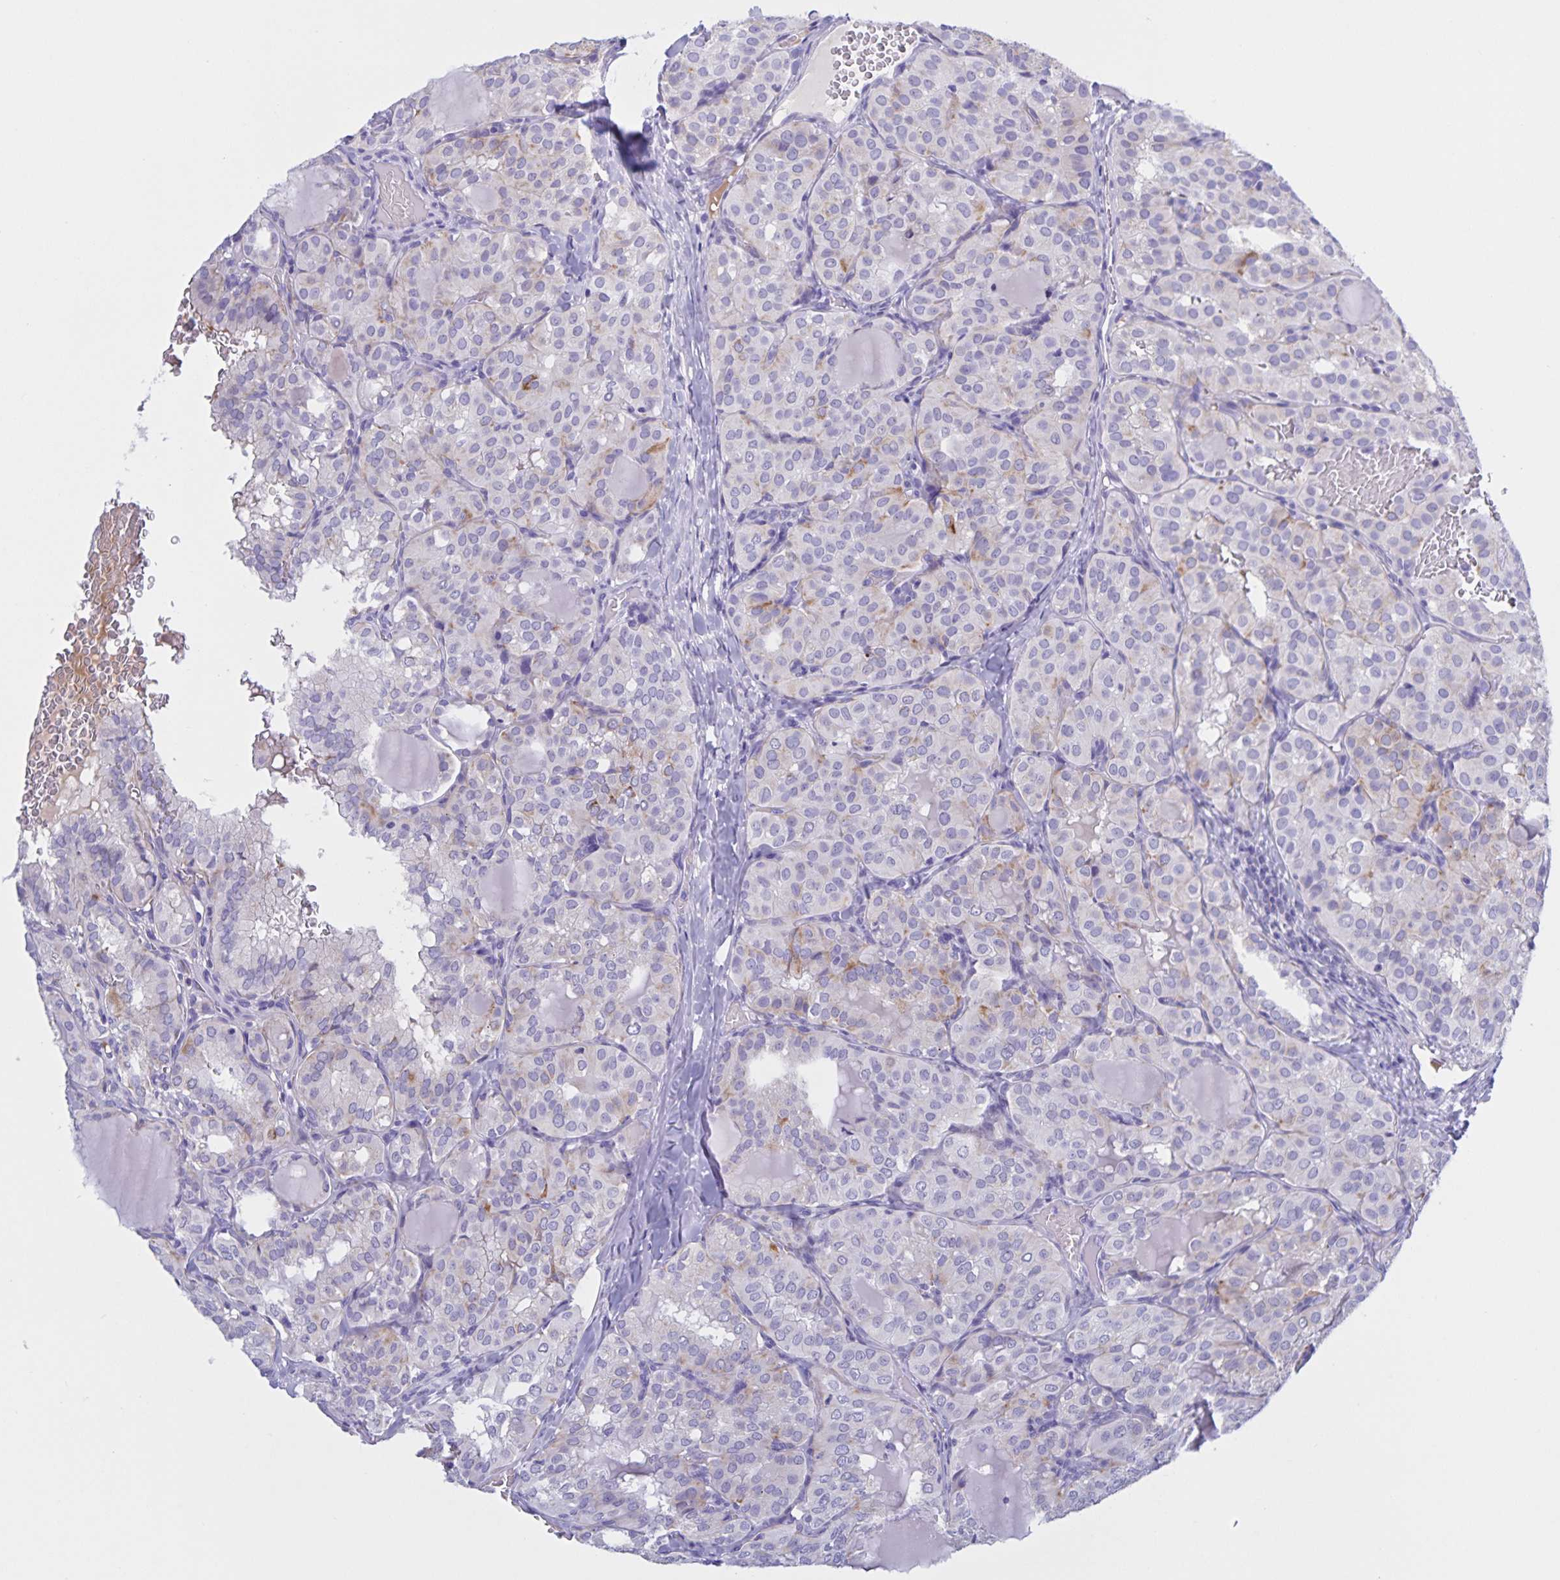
{"staining": {"intensity": "negative", "quantity": "none", "location": "none"}, "tissue": "thyroid cancer", "cell_type": "Tumor cells", "image_type": "cancer", "snomed": [{"axis": "morphology", "description": "Papillary adenocarcinoma, NOS"}, {"axis": "topography", "description": "Thyroid gland"}], "caption": "Tumor cells are negative for brown protein staining in thyroid cancer.", "gene": "CATSPER4", "patient": {"sex": "male", "age": 20}}